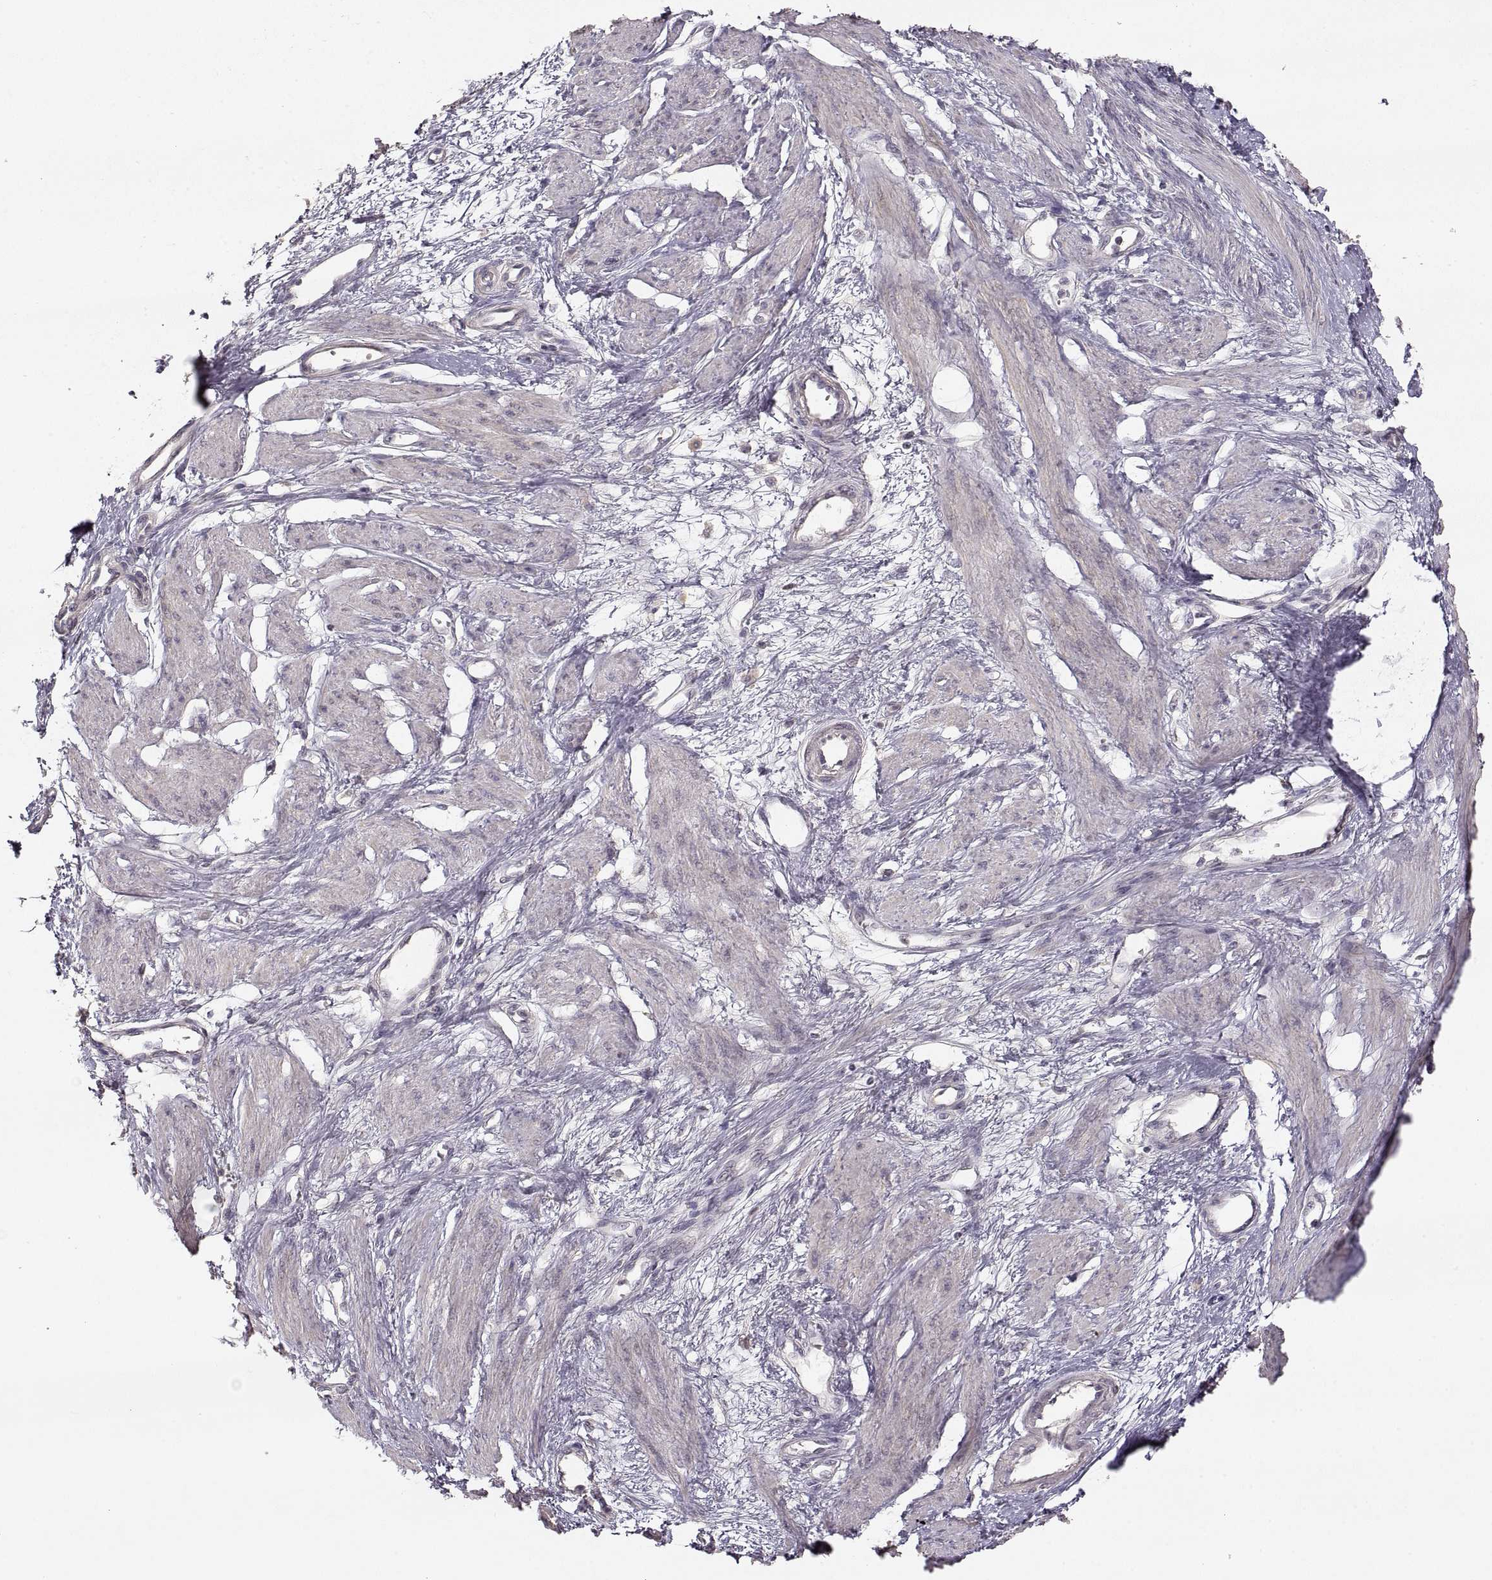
{"staining": {"intensity": "weak", "quantity": "<25%", "location": "cytoplasmic/membranous"}, "tissue": "smooth muscle", "cell_type": "Smooth muscle cells", "image_type": "normal", "snomed": [{"axis": "morphology", "description": "Normal tissue, NOS"}, {"axis": "topography", "description": "Smooth muscle"}, {"axis": "topography", "description": "Uterus"}], "caption": "IHC image of benign human smooth muscle stained for a protein (brown), which exhibits no expression in smooth muscle cells.", "gene": "LAMC2", "patient": {"sex": "female", "age": 39}}